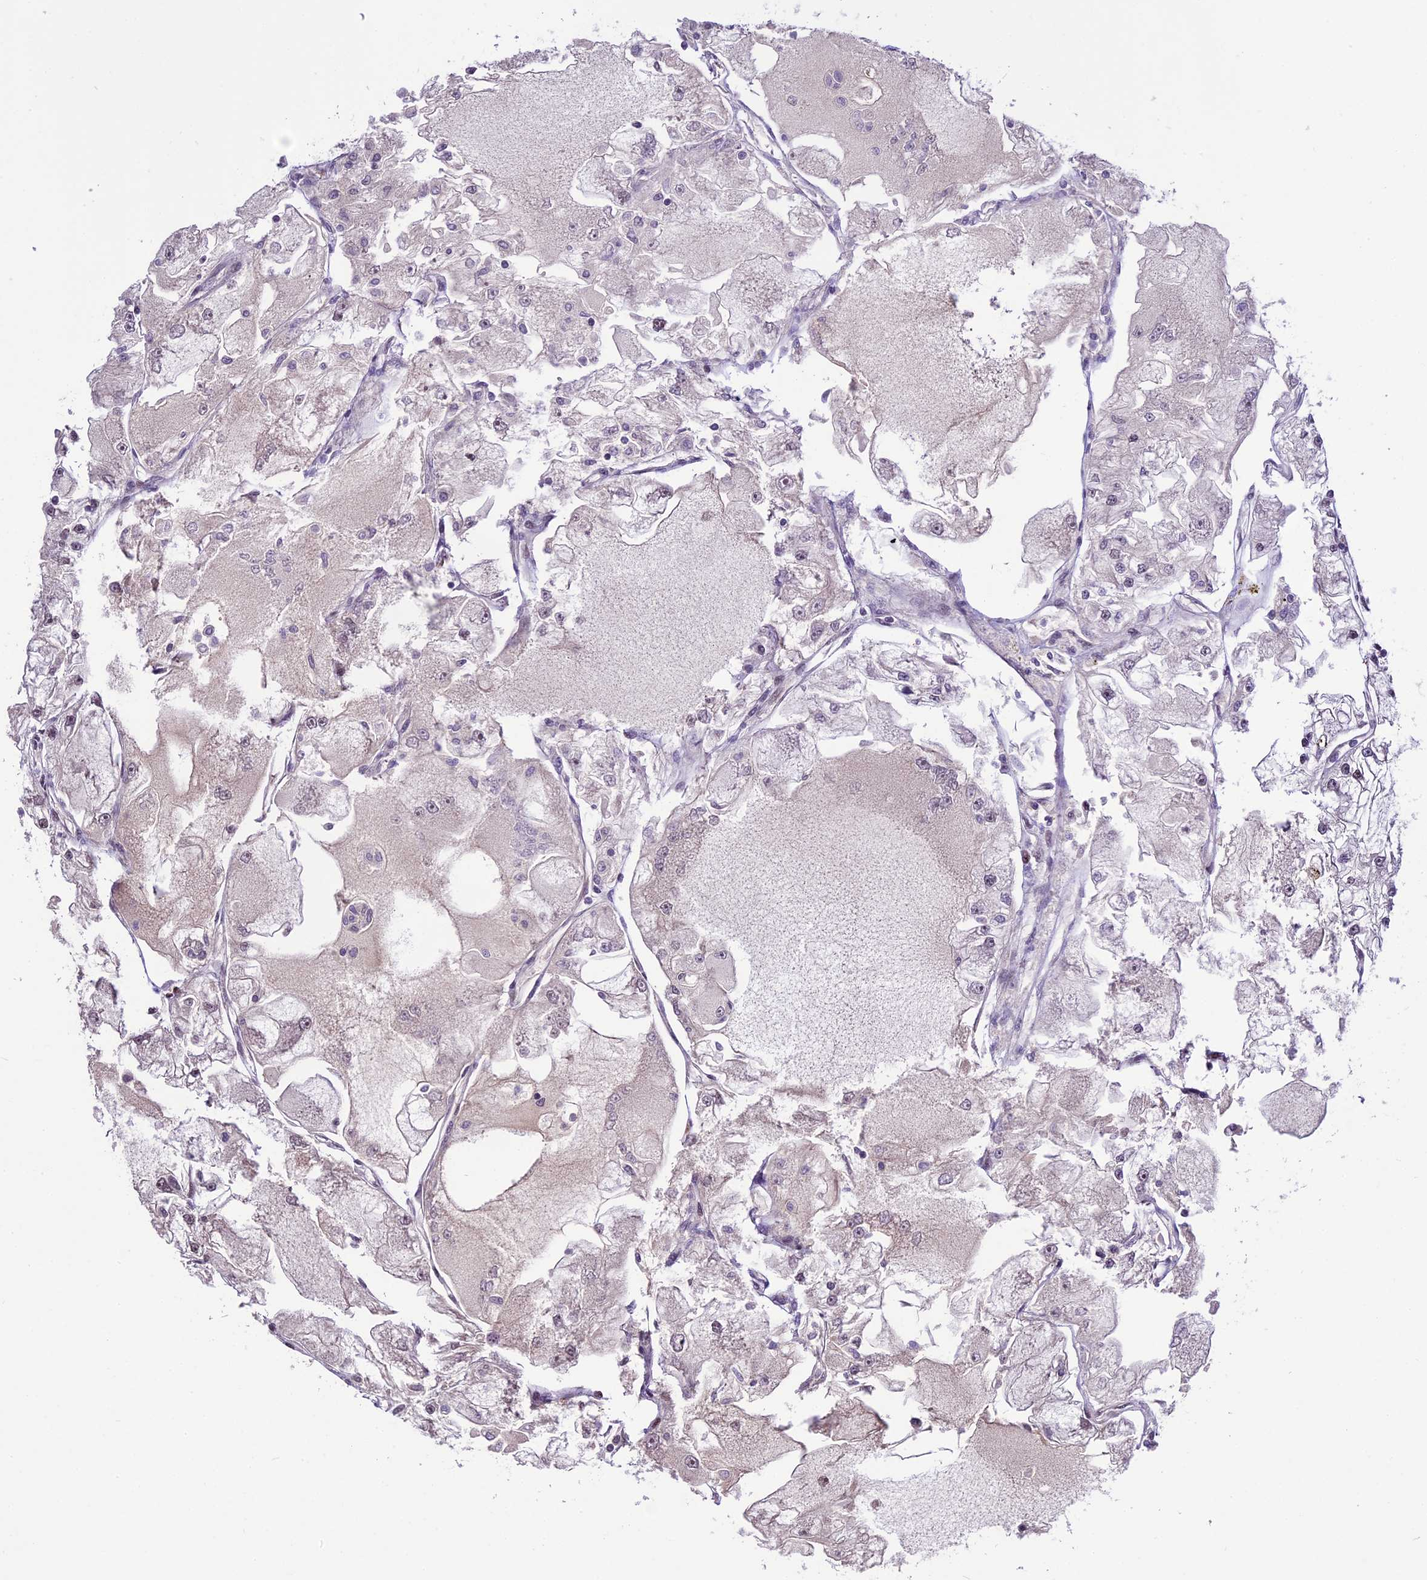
{"staining": {"intensity": "weak", "quantity": "<25%", "location": "nuclear"}, "tissue": "renal cancer", "cell_type": "Tumor cells", "image_type": "cancer", "snomed": [{"axis": "morphology", "description": "Adenocarcinoma, NOS"}, {"axis": "topography", "description": "Kidney"}], "caption": "Photomicrograph shows no protein expression in tumor cells of renal adenocarcinoma tissue. Nuclei are stained in blue.", "gene": "POLR3E", "patient": {"sex": "female", "age": 72}}